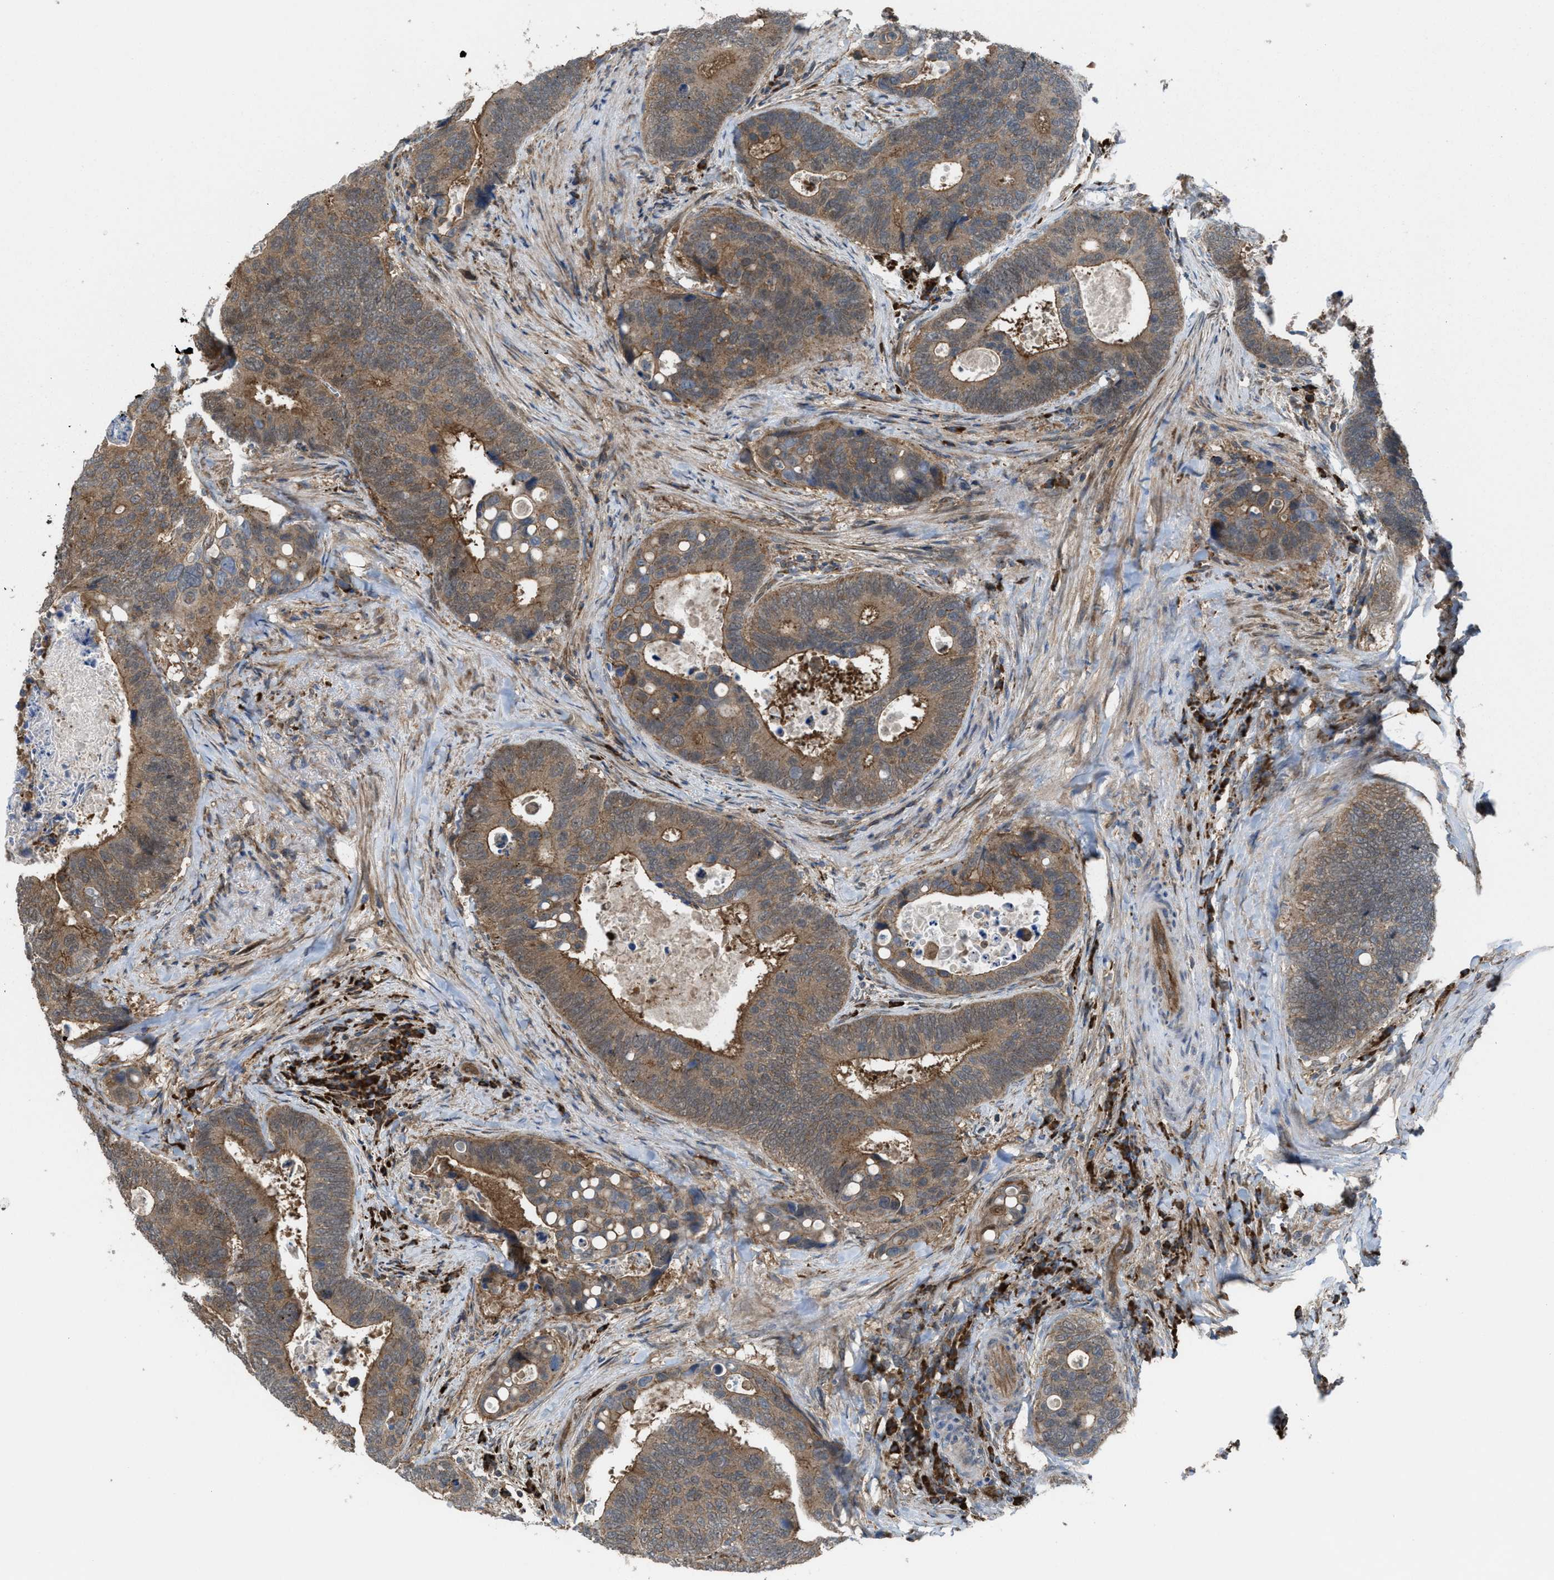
{"staining": {"intensity": "moderate", "quantity": ">75%", "location": "cytoplasmic/membranous"}, "tissue": "colorectal cancer", "cell_type": "Tumor cells", "image_type": "cancer", "snomed": [{"axis": "morphology", "description": "Inflammation, NOS"}, {"axis": "morphology", "description": "Adenocarcinoma, NOS"}, {"axis": "topography", "description": "Colon"}], "caption": "Tumor cells show moderate cytoplasmic/membranous positivity in about >75% of cells in colorectal adenocarcinoma.", "gene": "PLAA", "patient": {"sex": "male", "age": 72}}